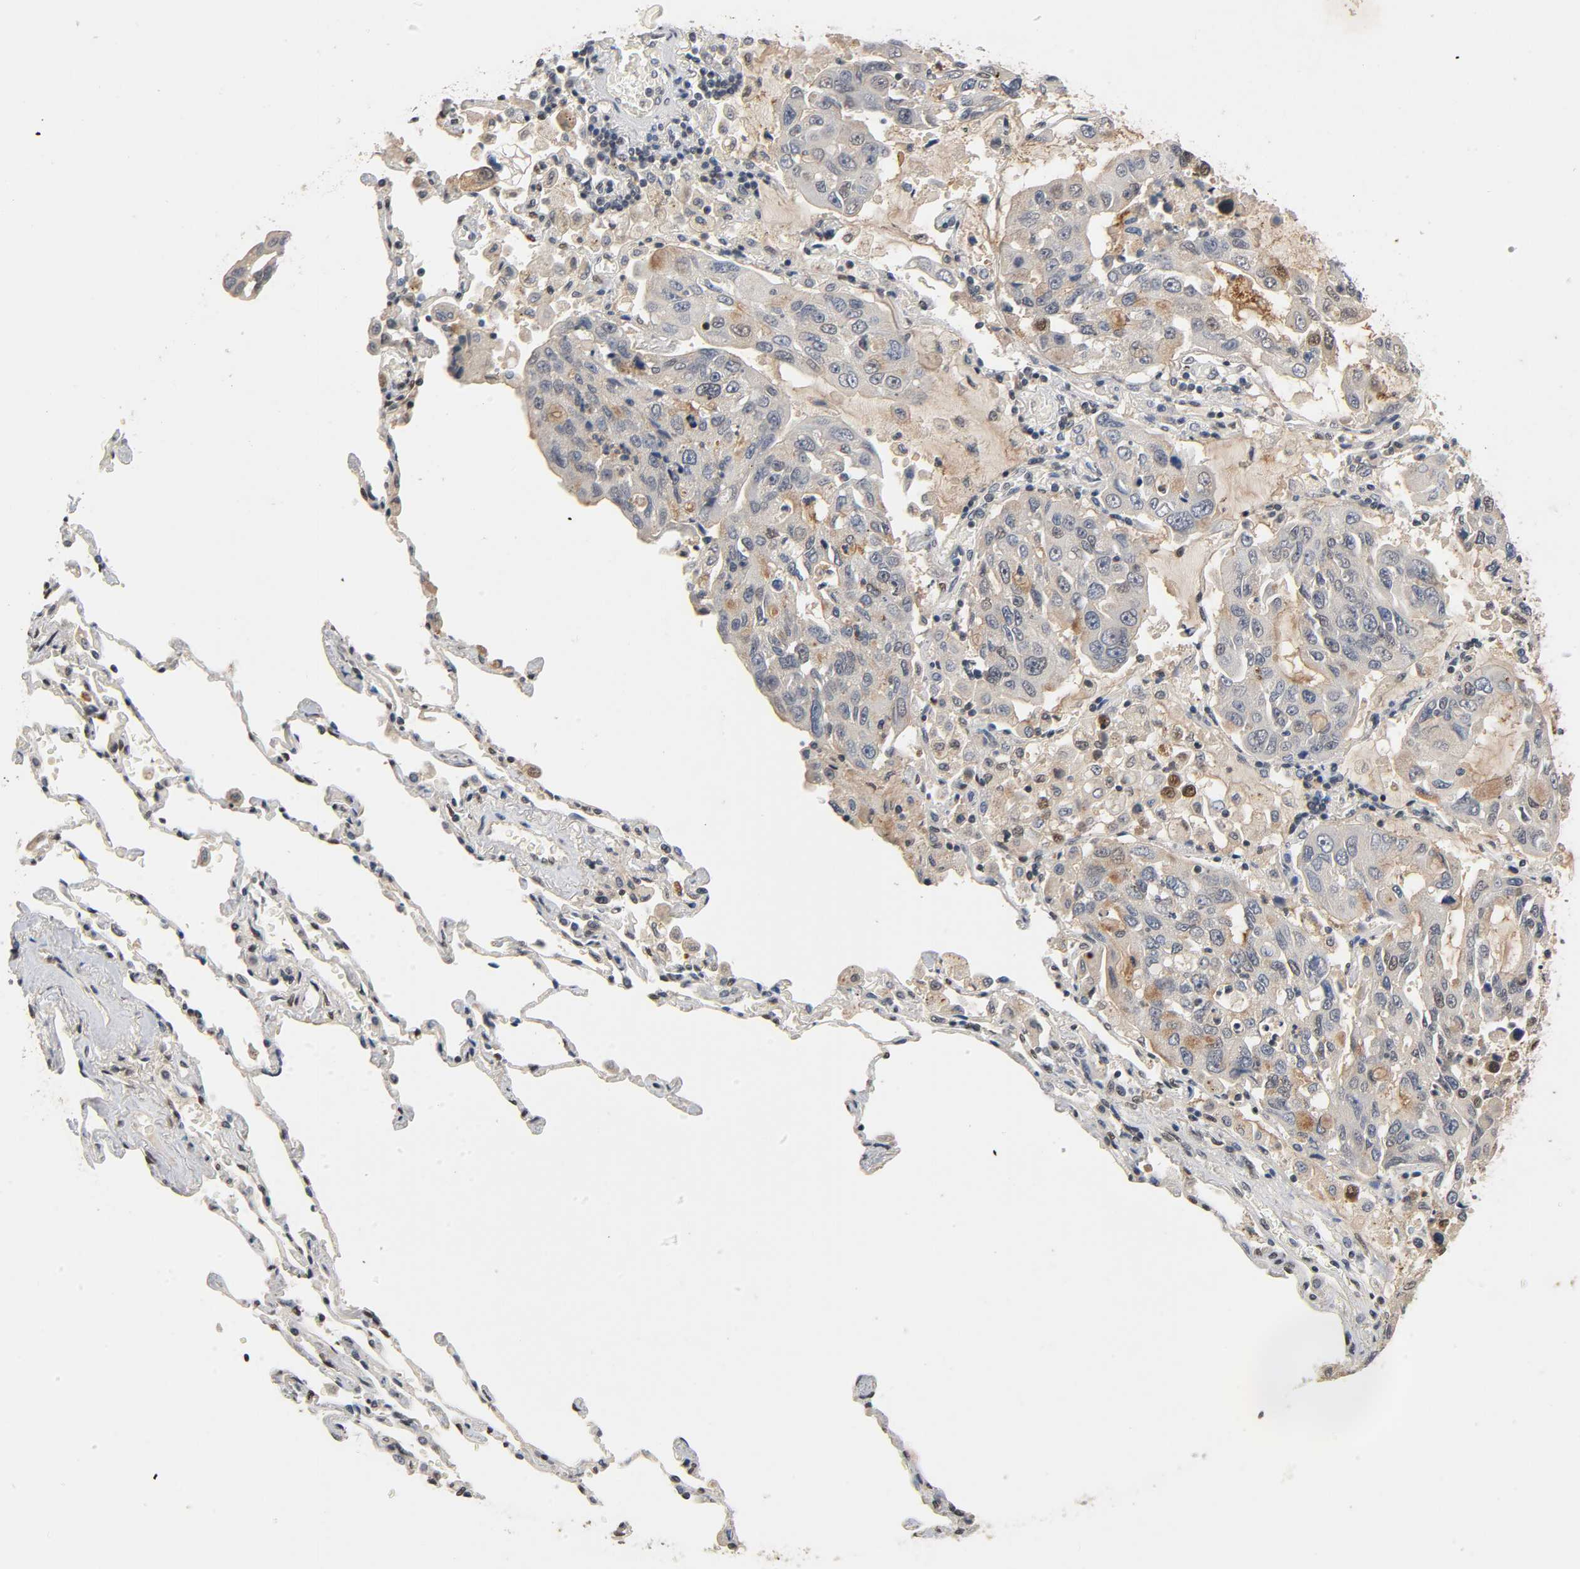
{"staining": {"intensity": "moderate", "quantity": "<25%", "location": "nuclear"}, "tissue": "lung cancer", "cell_type": "Tumor cells", "image_type": "cancer", "snomed": [{"axis": "morphology", "description": "Adenocarcinoma, NOS"}, {"axis": "topography", "description": "Lung"}], "caption": "A low amount of moderate nuclear positivity is identified in approximately <25% of tumor cells in lung cancer tissue.", "gene": "UBC", "patient": {"sex": "male", "age": 64}}